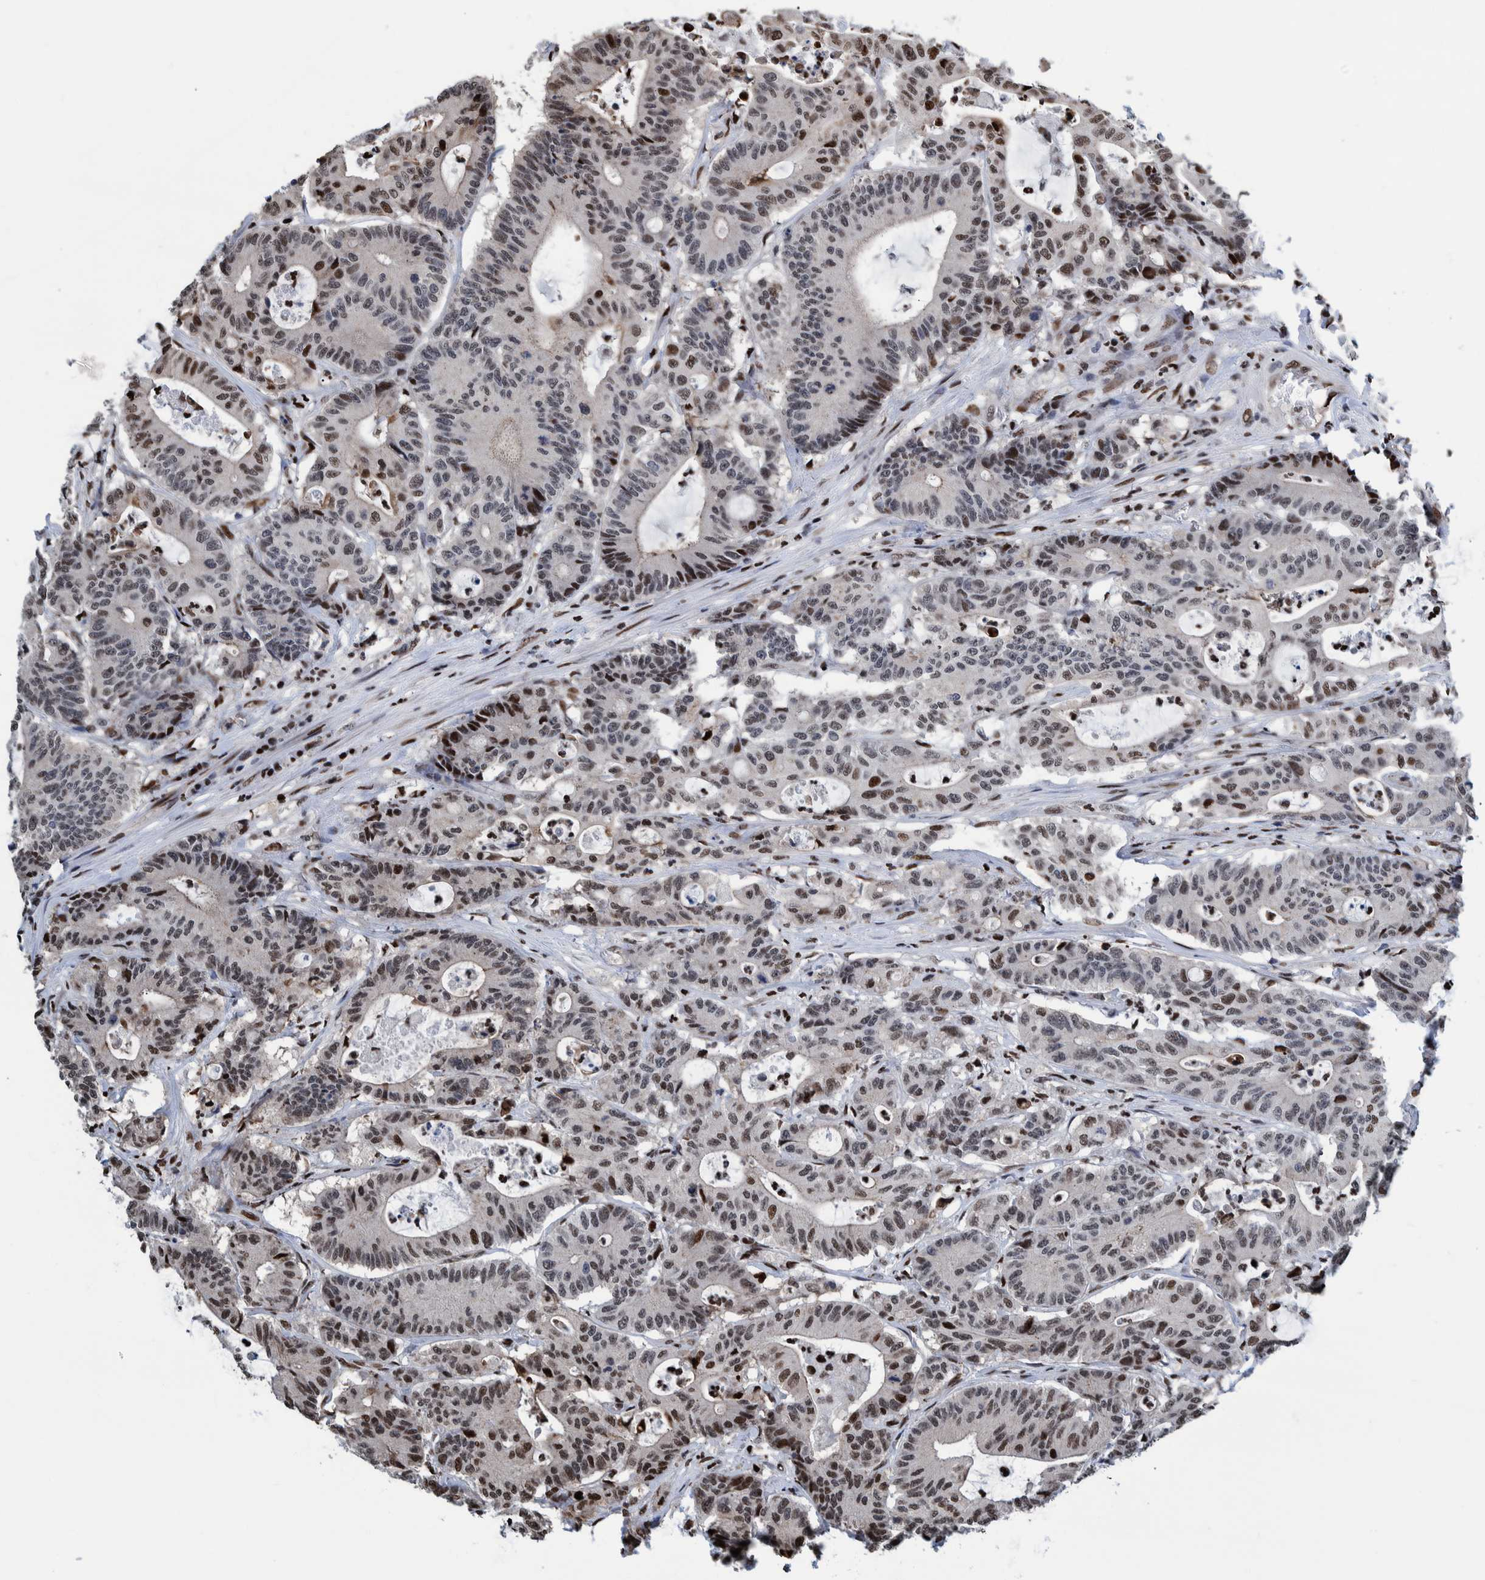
{"staining": {"intensity": "strong", "quantity": "25%-75%", "location": "nuclear"}, "tissue": "colorectal cancer", "cell_type": "Tumor cells", "image_type": "cancer", "snomed": [{"axis": "morphology", "description": "Adenocarcinoma, NOS"}, {"axis": "topography", "description": "Colon"}], "caption": "Strong nuclear protein positivity is present in approximately 25%-75% of tumor cells in adenocarcinoma (colorectal).", "gene": "HEATR9", "patient": {"sex": "female", "age": 84}}